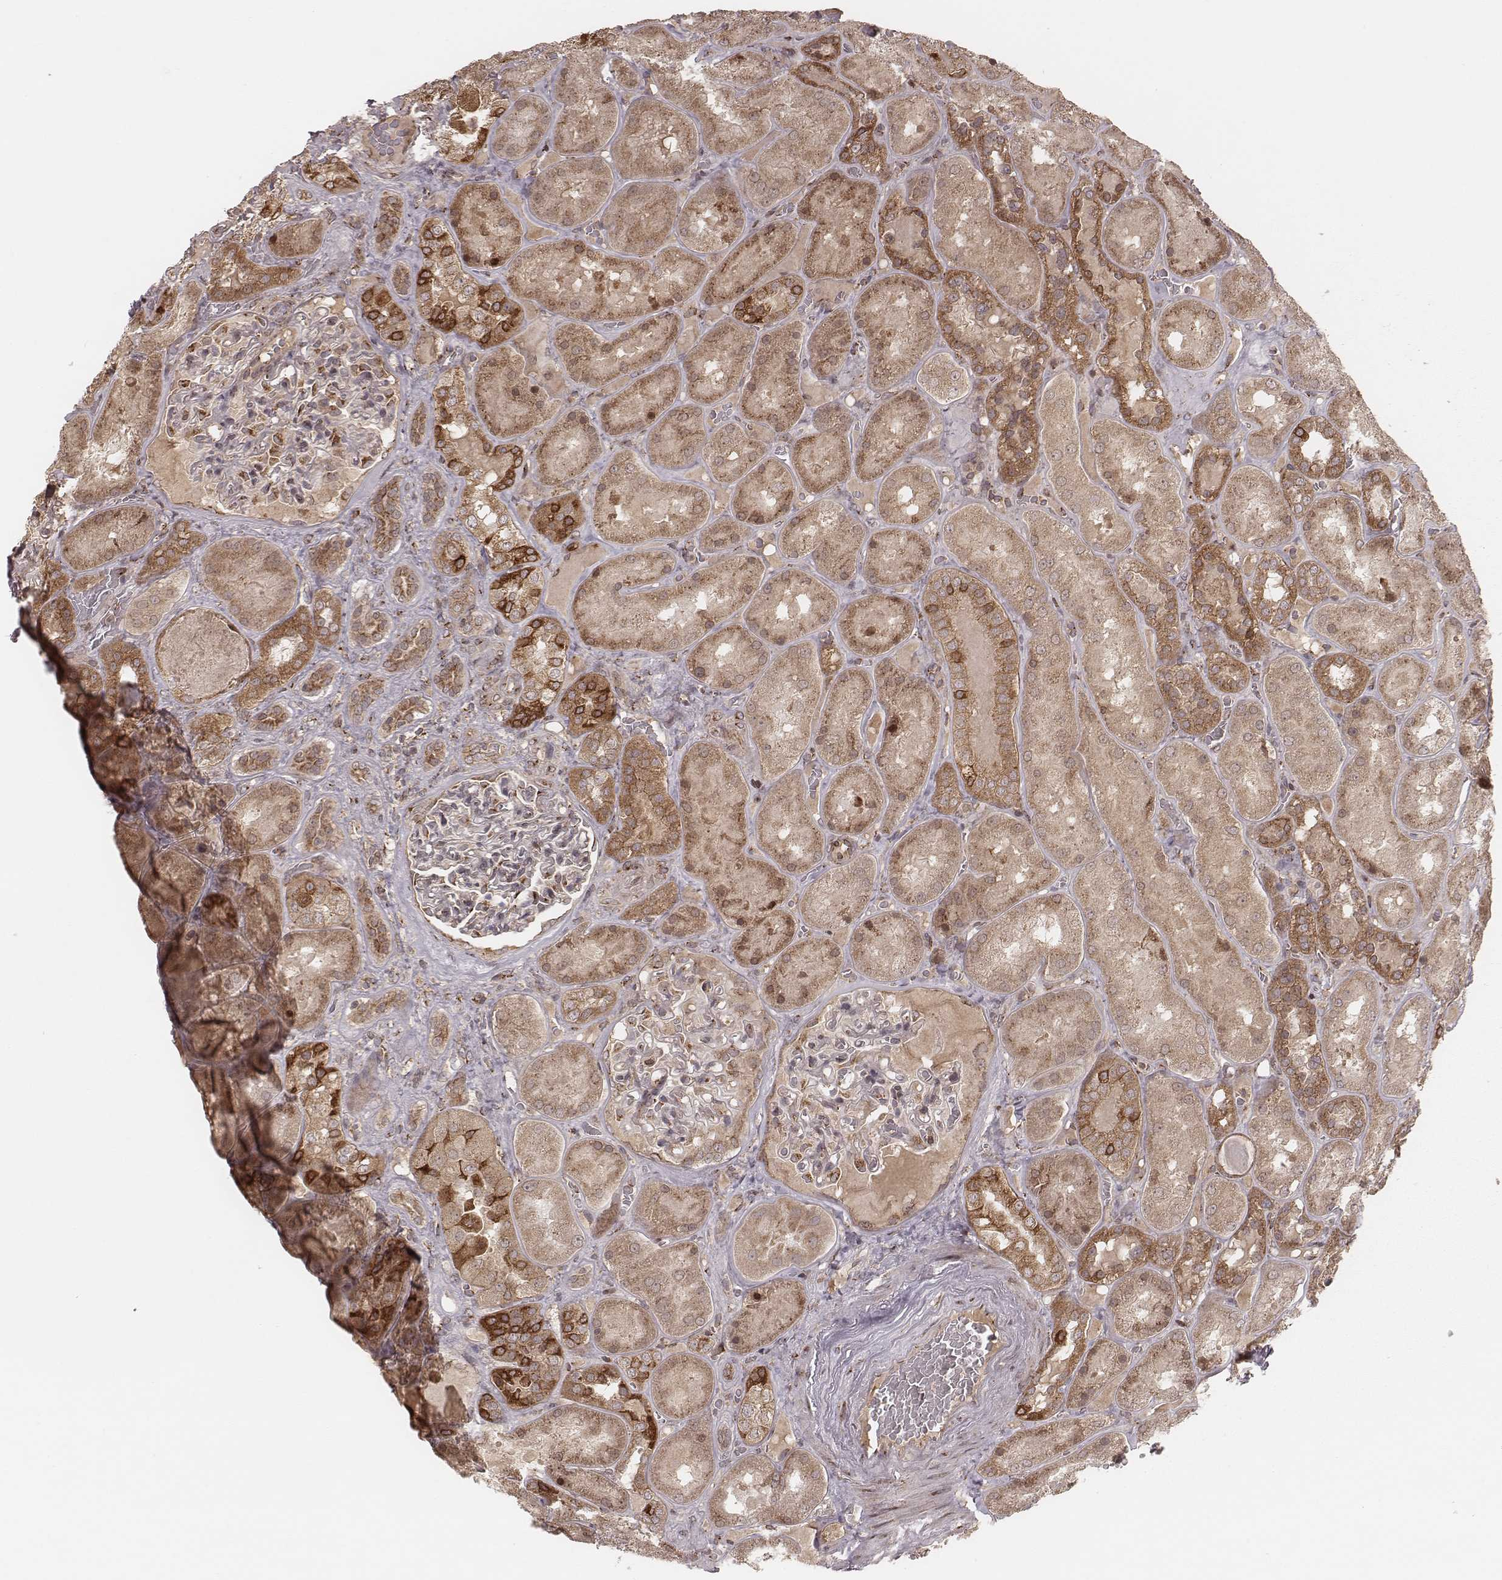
{"staining": {"intensity": "strong", "quantity": "<25%", "location": "cytoplasmic/membranous"}, "tissue": "kidney", "cell_type": "Cells in glomeruli", "image_type": "normal", "snomed": [{"axis": "morphology", "description": "Normal tissue, NOS"}, {"axis": "topography", "description": "Kidney"}], "caption": "The photomicrograph displays staining of normal kidney, revealing strong cytoplasmic/membranous protein staining (brown color) within cells in glomeruli.", "gene": "MYO19", "patient": {"sex": "male", "age": 73}}